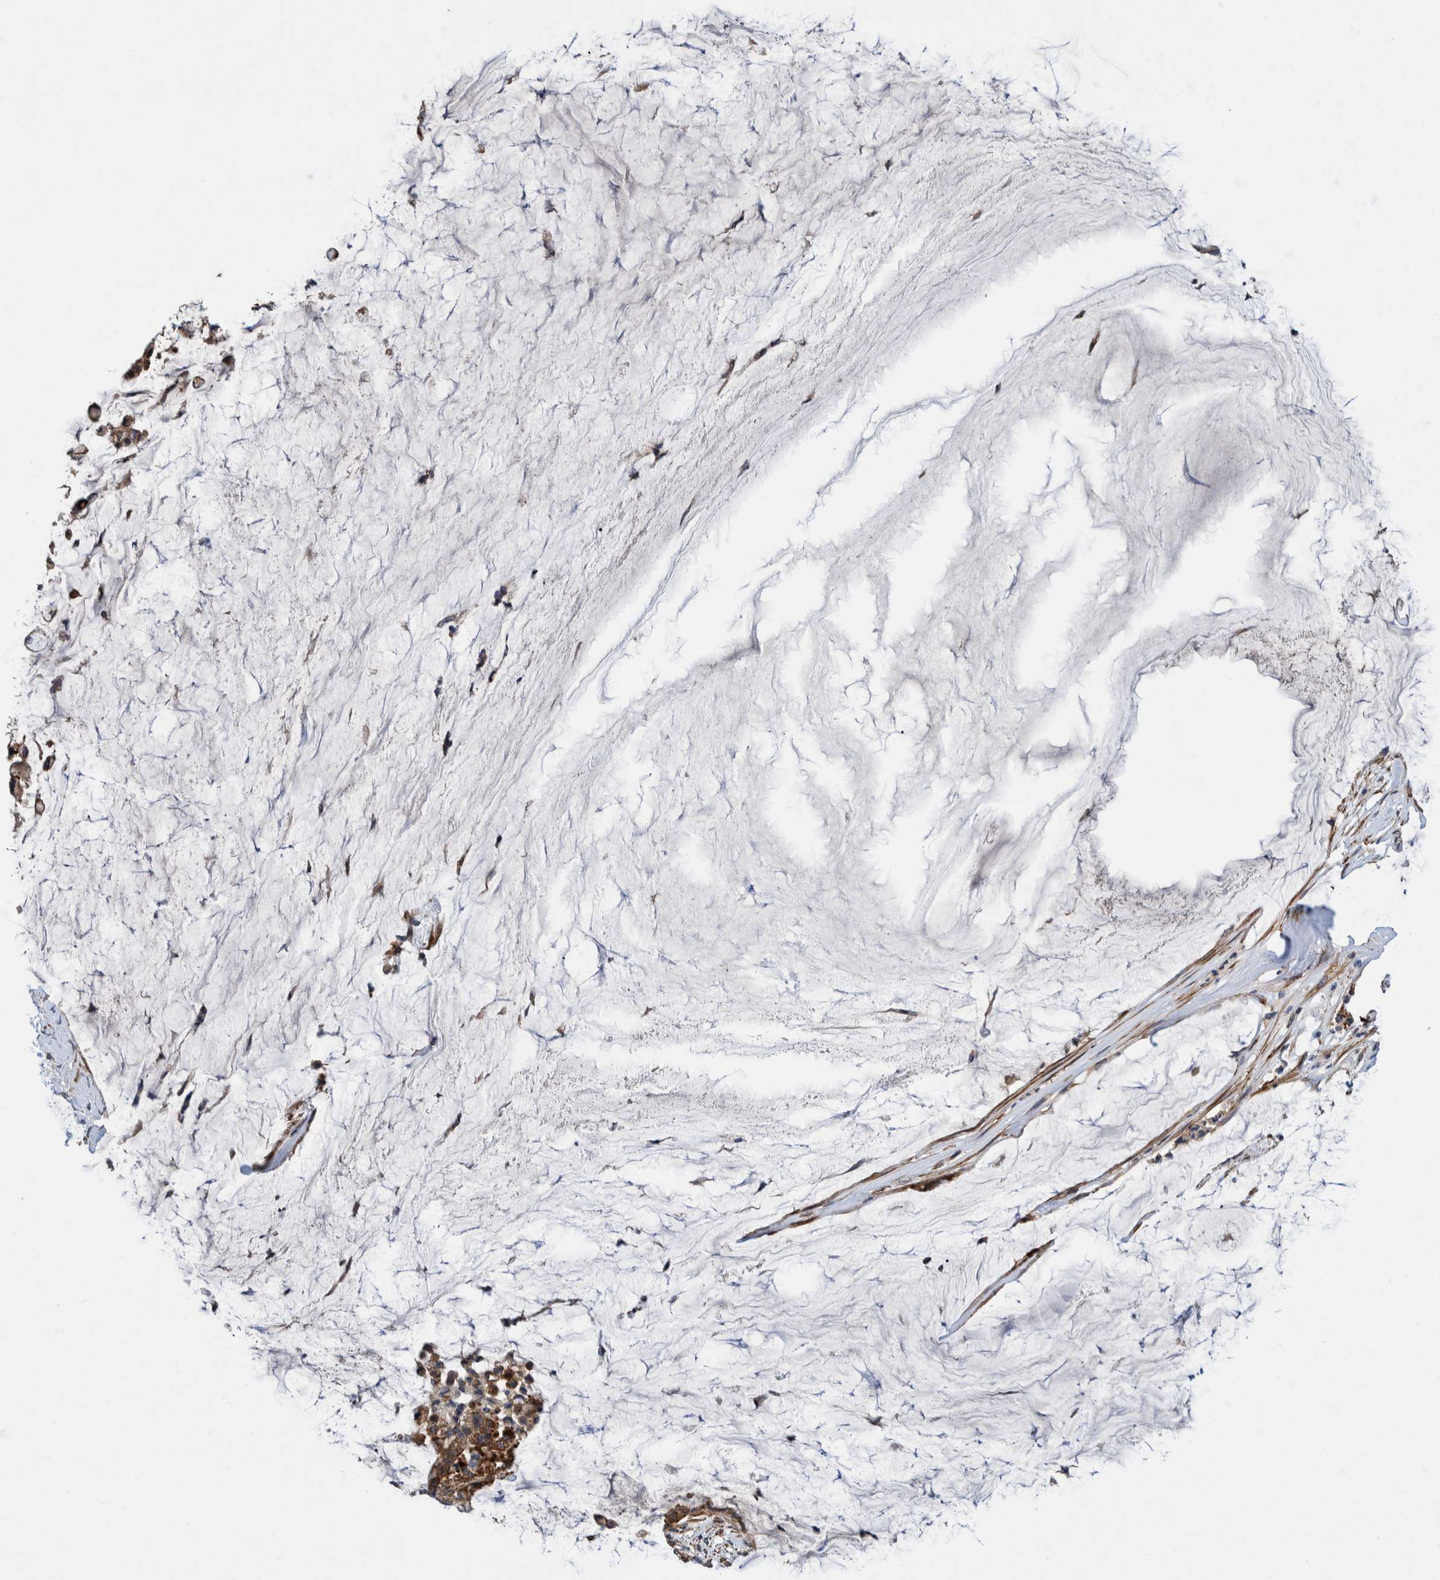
{"staining": {"intensity": "moderate", "quantity": ">75%", "location": "cytoplasmic/membranous"}, "tissue": "pancreatic cancer", "cell_type": "Tumor cells", "image_type": "cancer", "snomed": [{"axis": "morphology", "description": "Adenocarcinoma, NOS"}, {"axis": "topography", "description": "Pancreas"}], "caption": "The photomicrograph exhibits staining of adenocarcinoma (pancreatic), revealing moderate cytoplasmic/membranous protein positivity (brown color) within tumor cells.", "gene": "GRPEL2", "patient": {"sex": "male", "age": 41}}